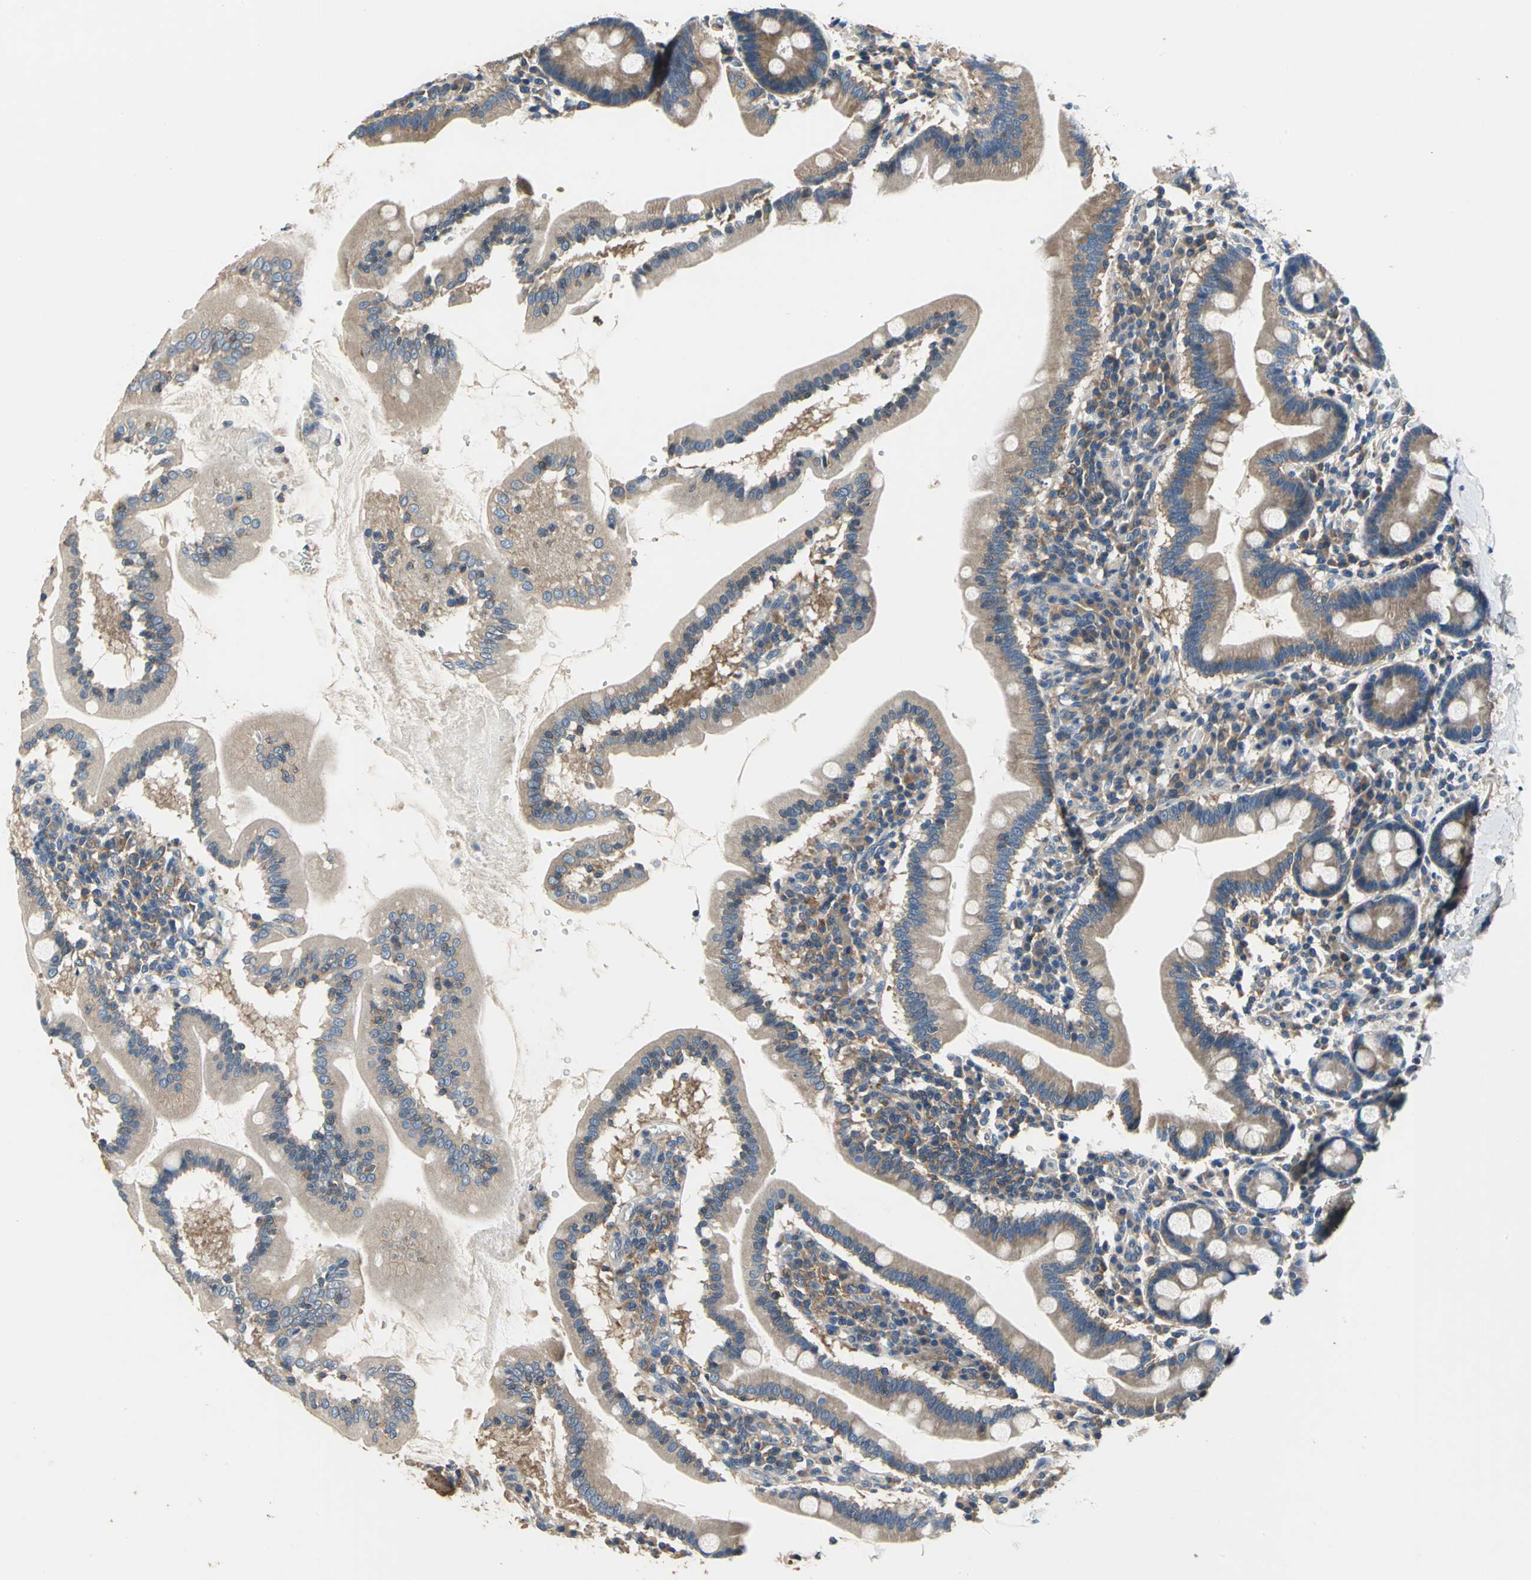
{"staining": {"intensity": "weak", "quantity": ">75%", "location": "cytoplasmic/membranous"}, "tissue": "duodenum", "cell_type": "Glandular cells", "image_type": "normal", "snomed": [{"axis": "morphology", "description": "Normal tissue, NOS"}, {"axis": "topography", "description": "Duodenum"}], "caption": "A histopathology image of duodenum stained for a protein exhibits weak cytoplasmic/membranous brown staining in glandular cells. (Brightfield microscopy of DAB IHC at high magnification).", "gene": "DDX3X", "patient": {"sex": "male", "age": 50}}